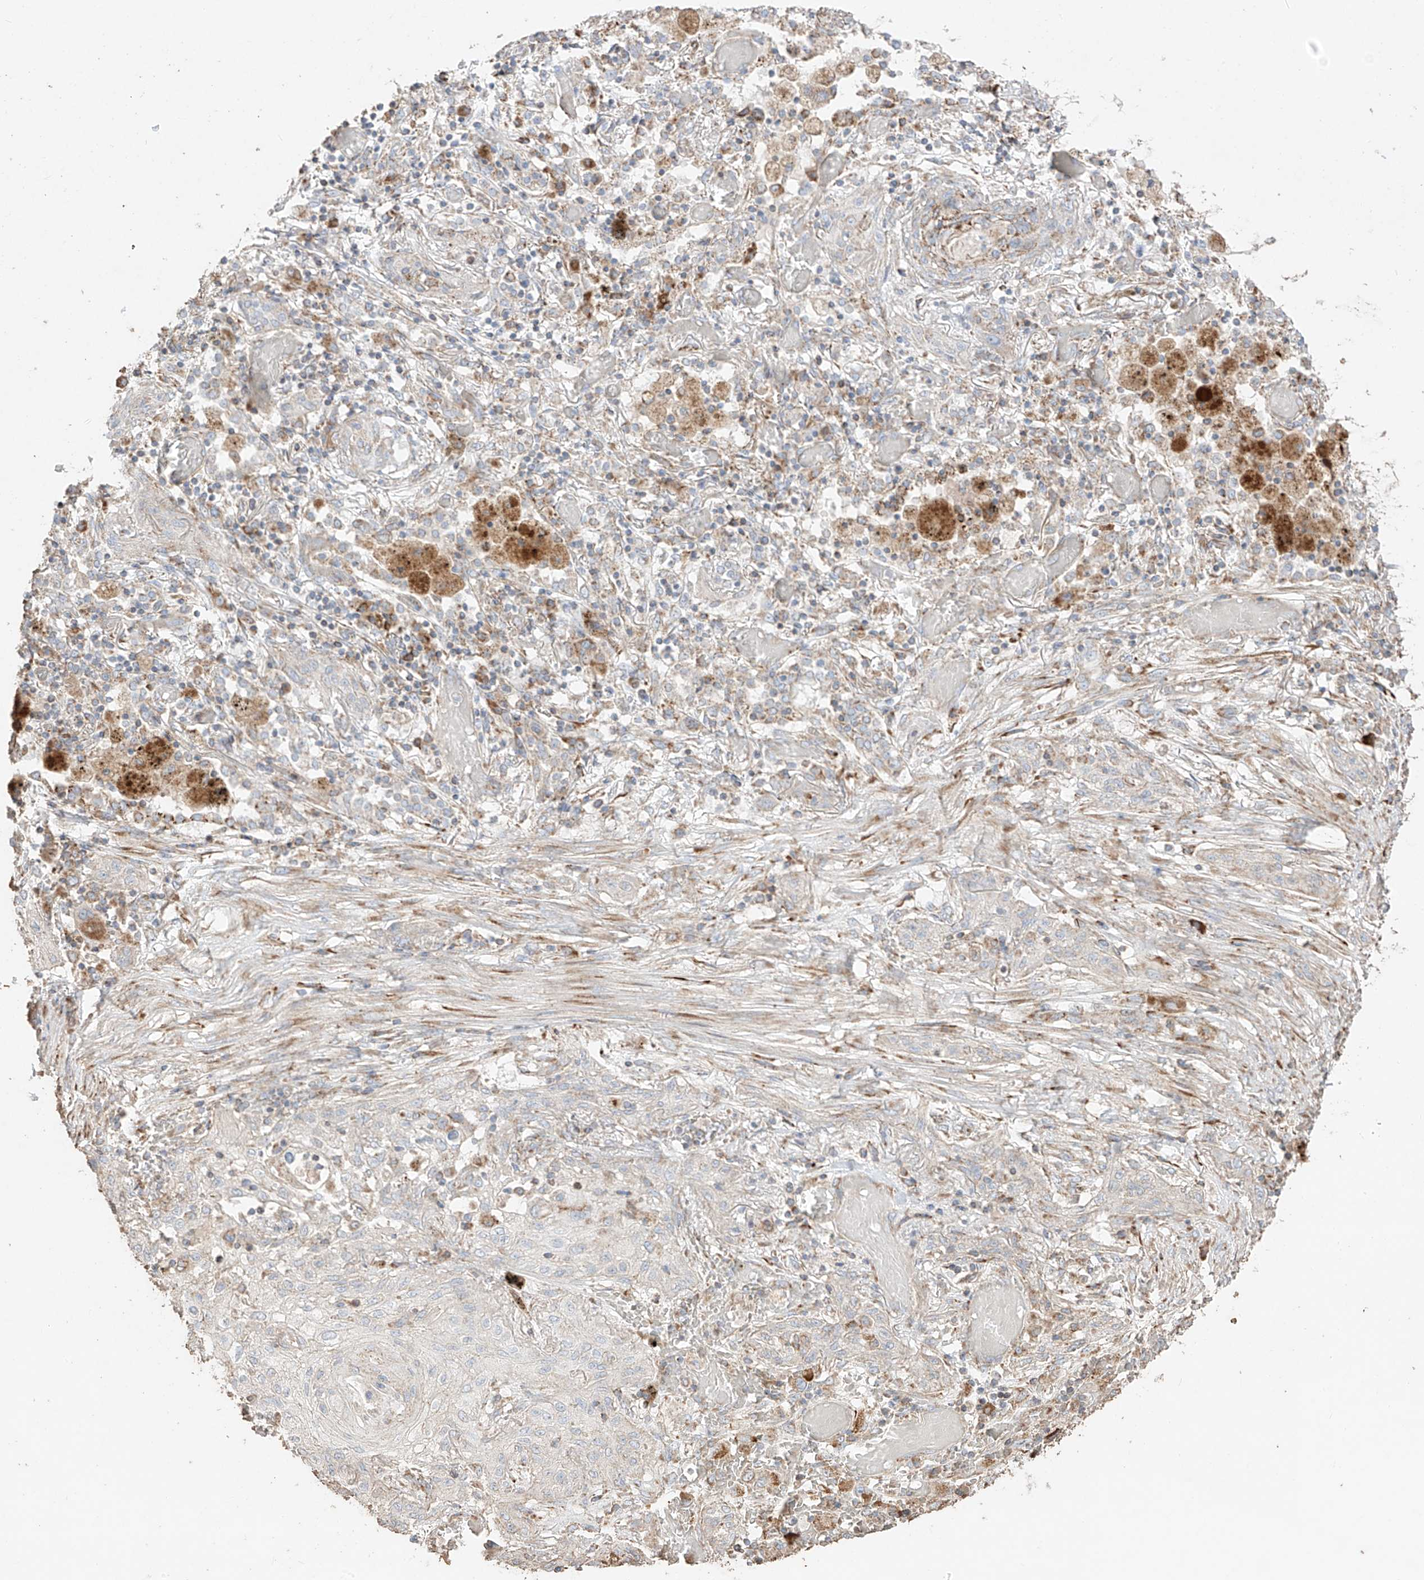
{"staining": {"intensity": "negative", "quantity": "none", "location": "none"}, "tissue": "lung cancer", "cell_type": "Tumor cells", "image_type": "cancer", "snomed": [{"axis": "morphology", "description": "Squamous cell carcinoma, NOS"}, {"axis": "topography", "description": "Lung"}], "caption": "Tumor cells show no significant protein staining in lung cancer (squamous cell carcinoma).", "gene": "COLGALT2", "patient": {"sex": "female", "age": 47}}